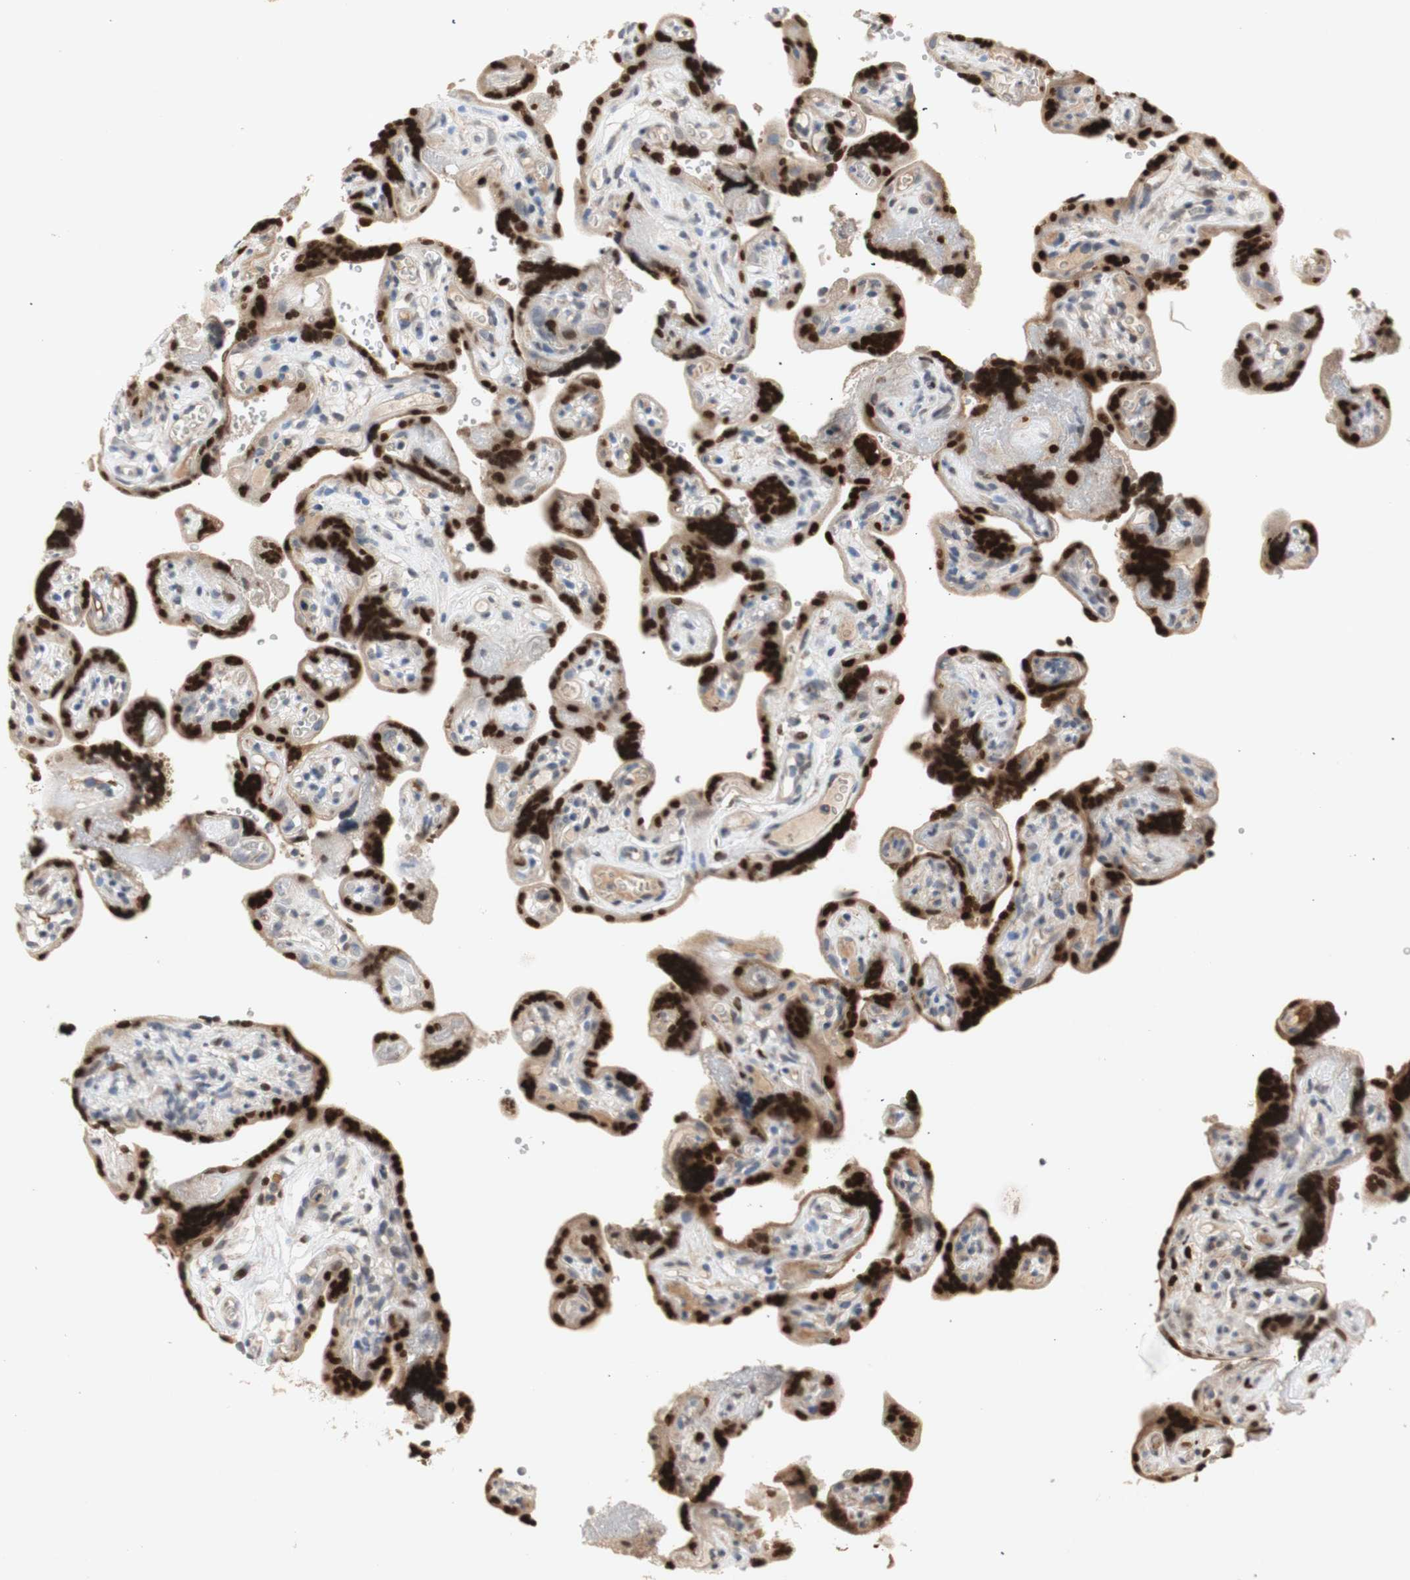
{"staining": {"intensity": "strong", "quantity": ">75%", "location": "cytoplasmic/membranous,nuclear"}, "tissue": "placenta", "cell_type": "Trophoblastic cells", "image_type": "normal", "snomed": [{"axis": "morphology", "description": "Normal tissue, NOS"}, {"axis": "topography", "description": "Placenta"}], "caption": "The micrograph demonstrates immunohistochemical staining of unremarkable placenta. There is strong cytoplasmic/membranous,nuclear expression is identified in about >75% of trophoblastic cells.", "gene": "FOSB", "patient": {"sex": "female", "age": 30}}